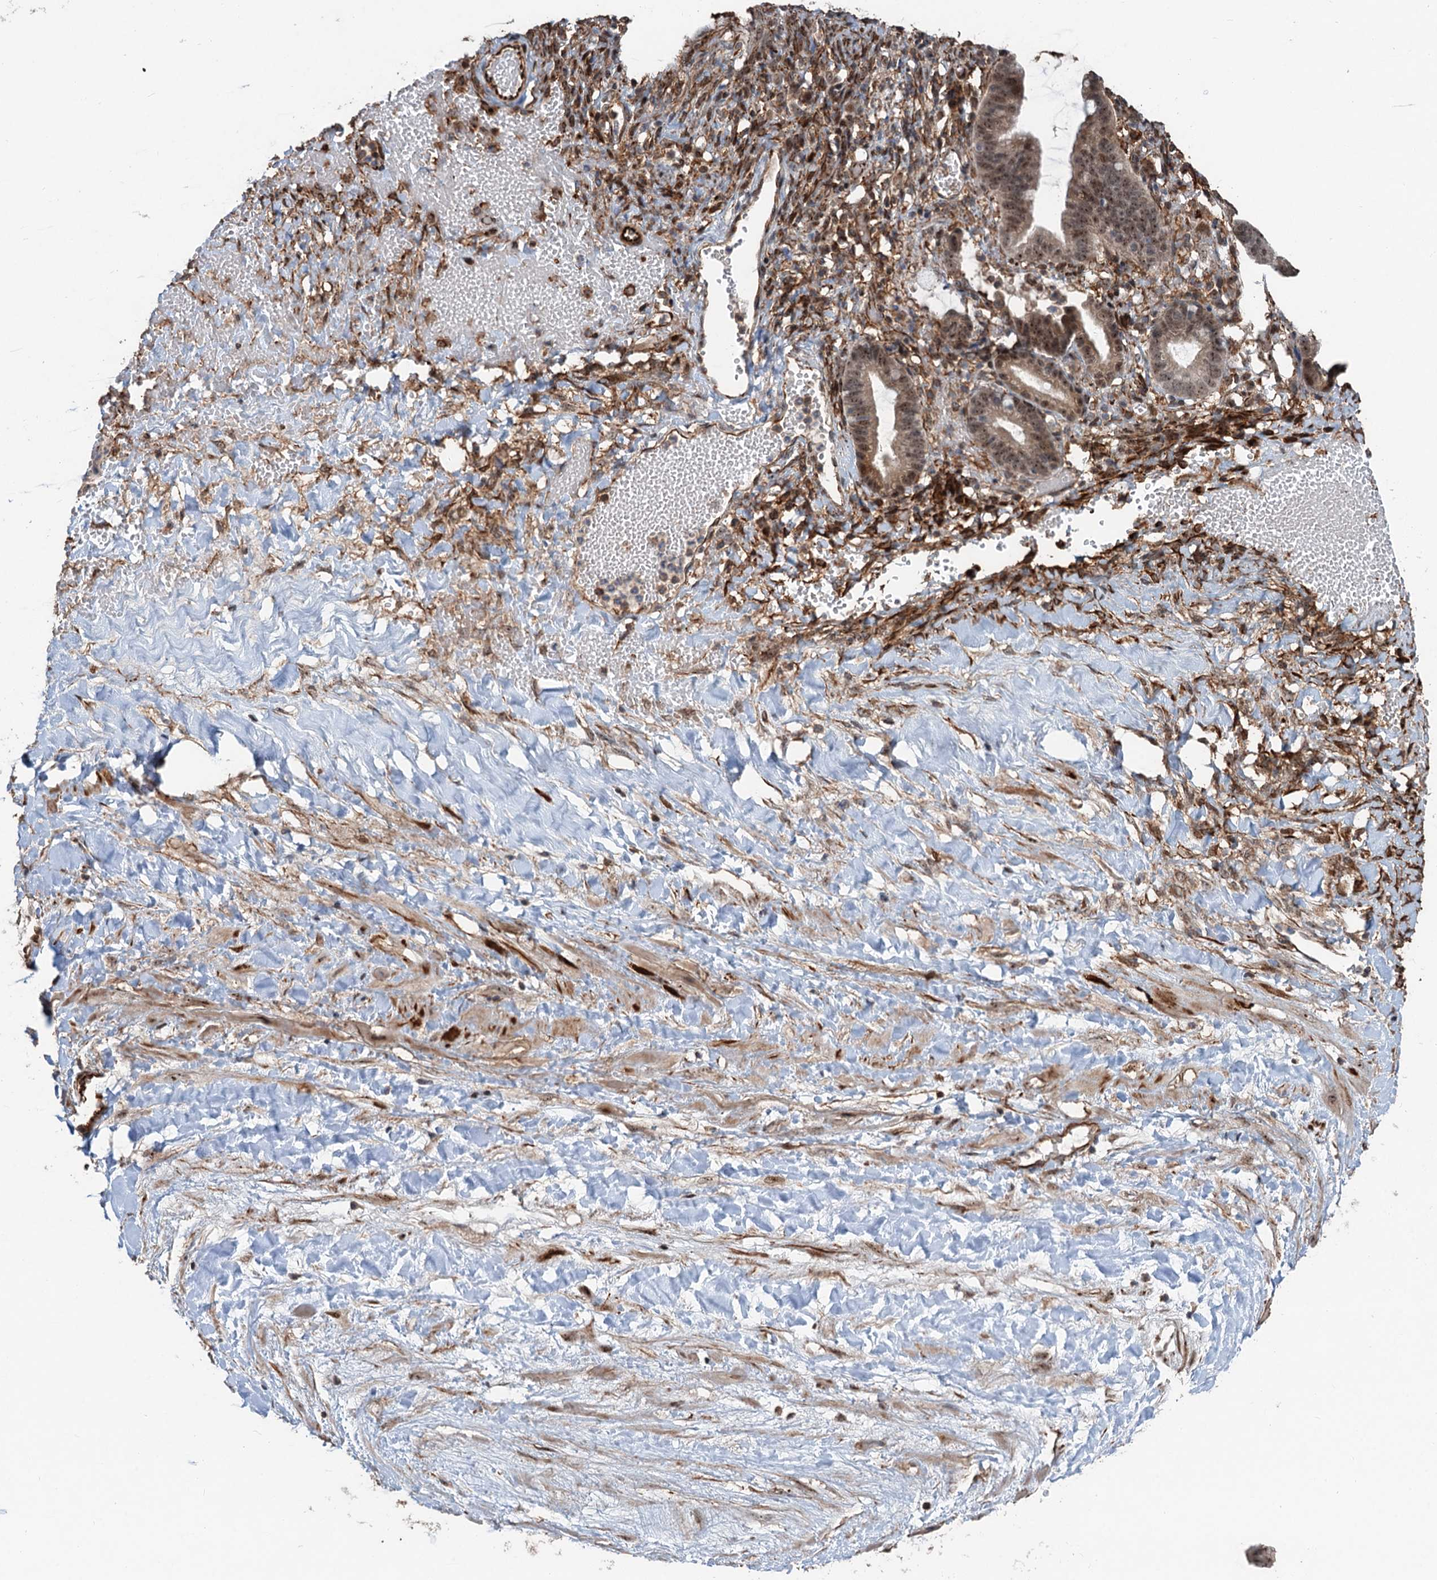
{"staining": {"intensity": "strong", "quantity": "25%-75%", "location": "nuclear"}, "tissue": "ovarian cancer", "cell_type": "Tumor cells", "image_type": "cancer", "snomed": [{"axis": "morphology", "description": "Cystadenocarcinoma, mucinous, NOS"}, {"axis": "topography", "description": "Ovary"}], "caption": "High-magnification brightfield microscopy of mucinous cystadenocarcinoma (ovarian) stained with DAB (brown) and counterstained with hematoxylin (blue). tumor cells exhibit strong nuclear expression is seen in approximately25%-75% of cells.", "gene": "TMA16", "patient": {"sex": "female", "age": 73}}